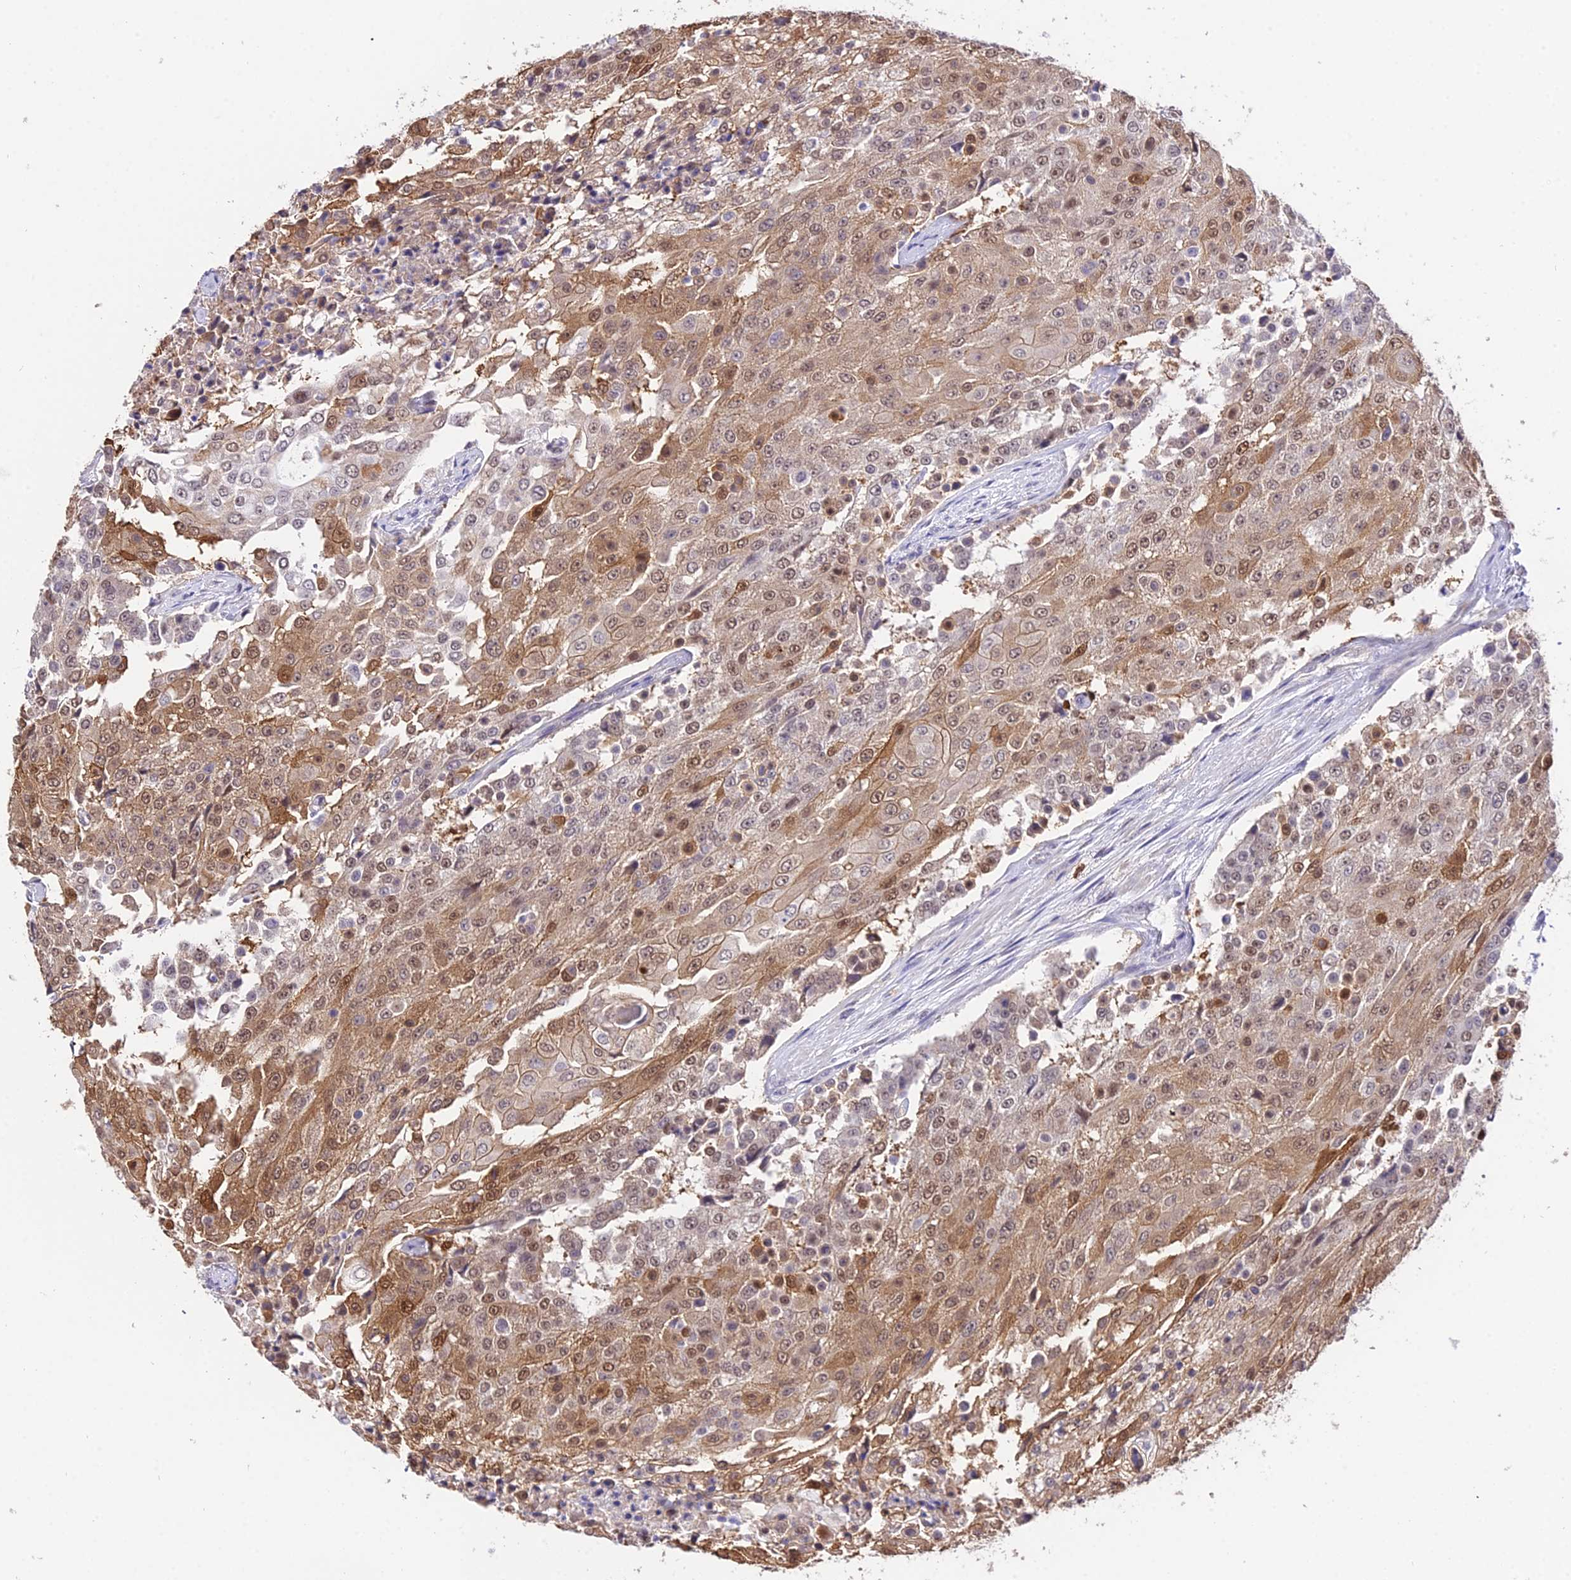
{"staining": {"intensity": "moderate", "quantity": ">75%", "location": "cytoplasmic/membranous,nuclear"}, "tissue": "urothelial cancer", "cell_type": "Tumor cells", "image_type": "cancer", "snomed": [{"axis": "morphology", "description": "Urothelial carcinoma, High grade"}, {"axis": "topography", "description": "Urinary bladder"}], "caption": "Urothelial cancer stained with DAB (3,3'-diaminobenzidine) immunohistochemistry (IHC) demonstrates medium levels of moderate cytoplasmic/membranous and nuclear positivity in about >75% of tumor cells.", "gene": "POLR2I", "patient": {"sex": "female", "age": 63}}